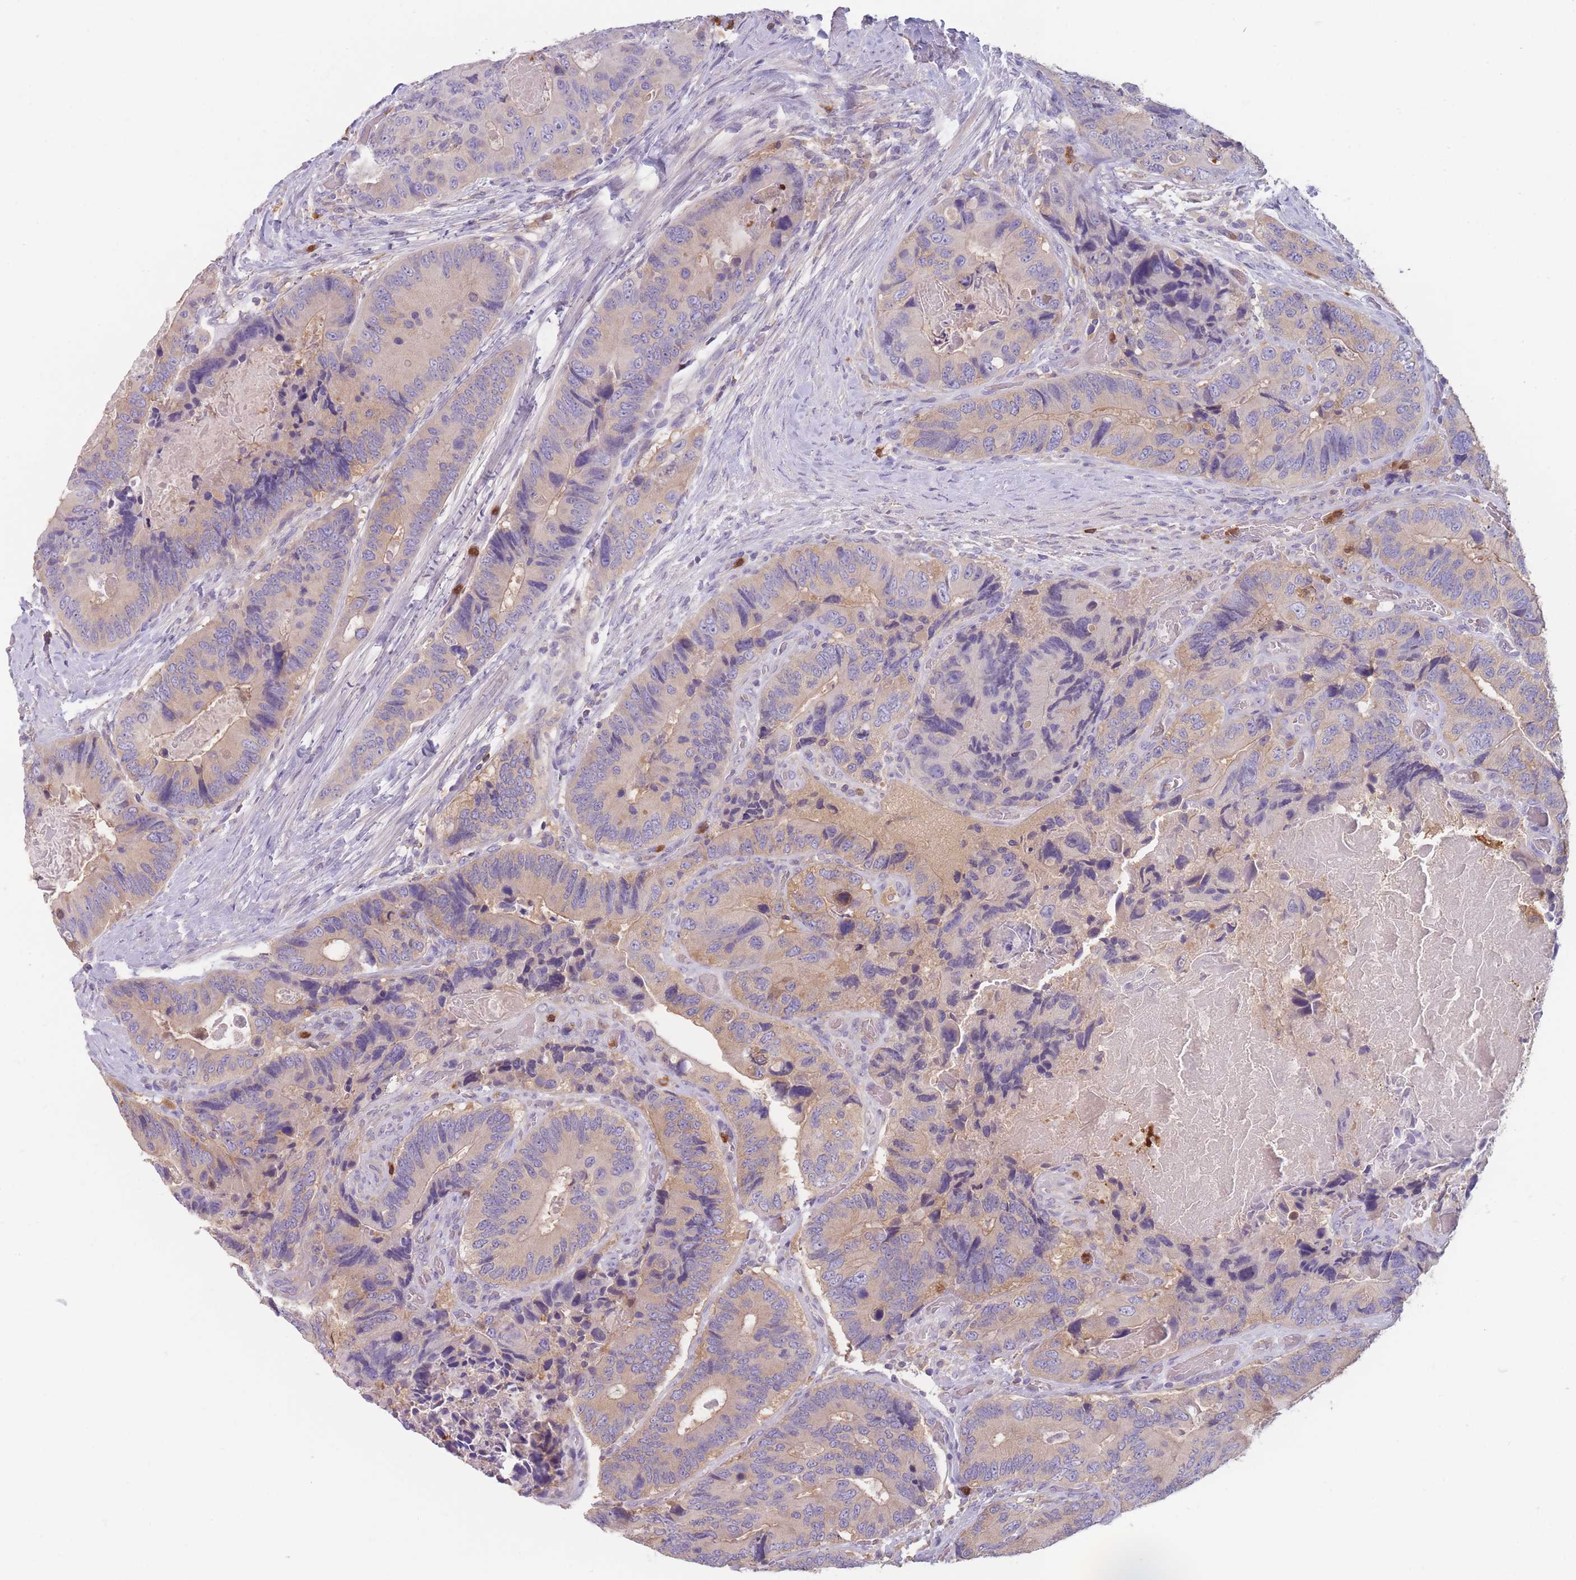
{"staining": {"intensity": "weak", "quantity": "<25%", "location": "cytoplasmic/membranous"}, "tissue": "colorectal cancer", "cell_type": "Tumor cells", "image_type": "cancer", "snomed": [{"axis": "morphology", "description": "Adenocarcinoma, NOS"}, {"axis": "topography", "description": "Colon"}], "caption": "DAB immunohistochemical staining of human colorectal cancer reveals no significant expression in tumor cells.", "gene": "ST3GAL4", "patient": {"sex": "male", "age": 84}}